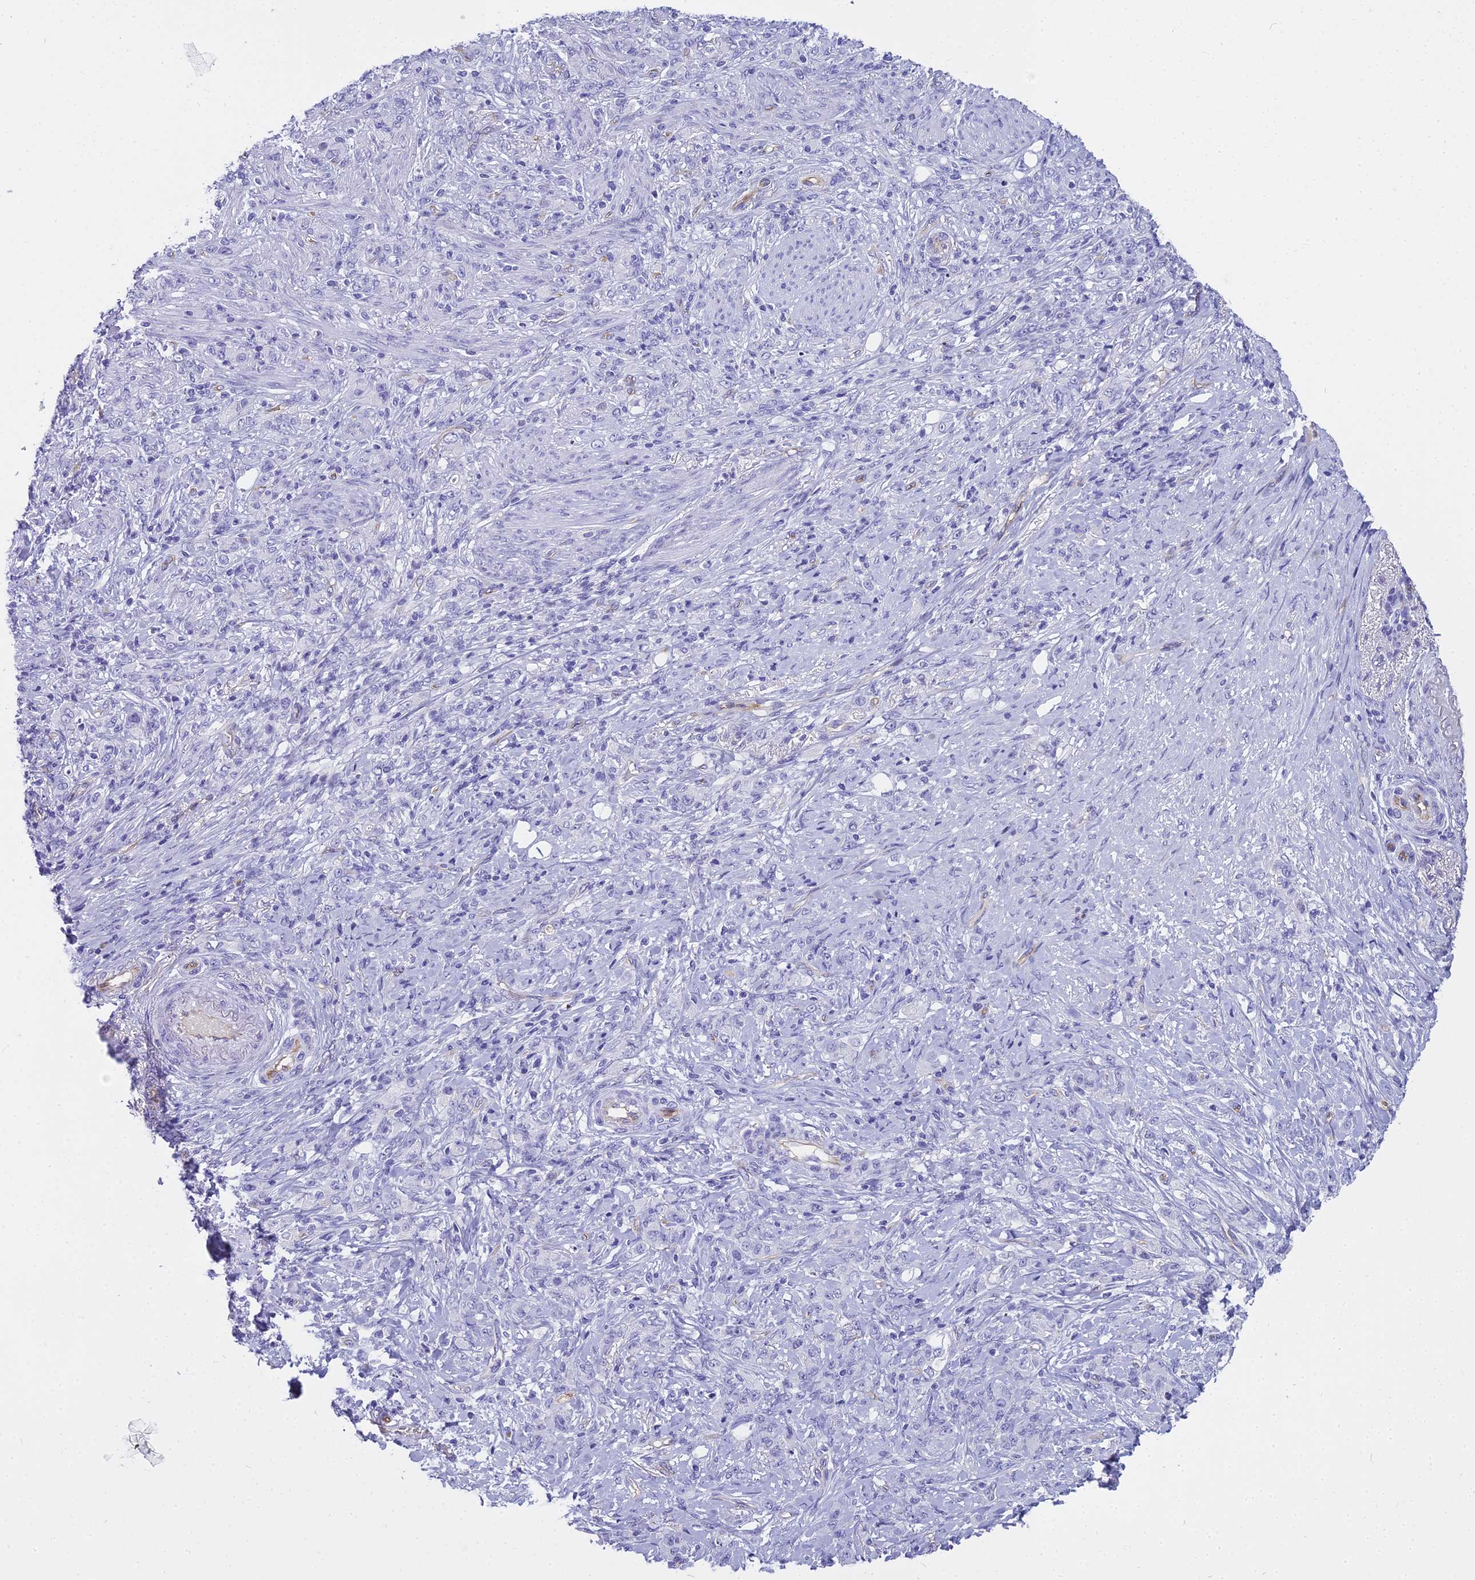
{"staining": {"intensity": "negative", "quantity": "none", "location": "none"}, "tissue": "stomach cancer", "cell_type": "Tumor cells", "image_type": "cancer", "snomed": [{"axis": "morphology", "description": "Adenocarcinoma, NOS"}, {"axis": "topography", "description": "Stomach"}], "caption": "The image demonstrates no significant staining in tumor cells of stomach cancer.", "gene": "NINJ1", "patient": {"sex": "female", "age": 79}}